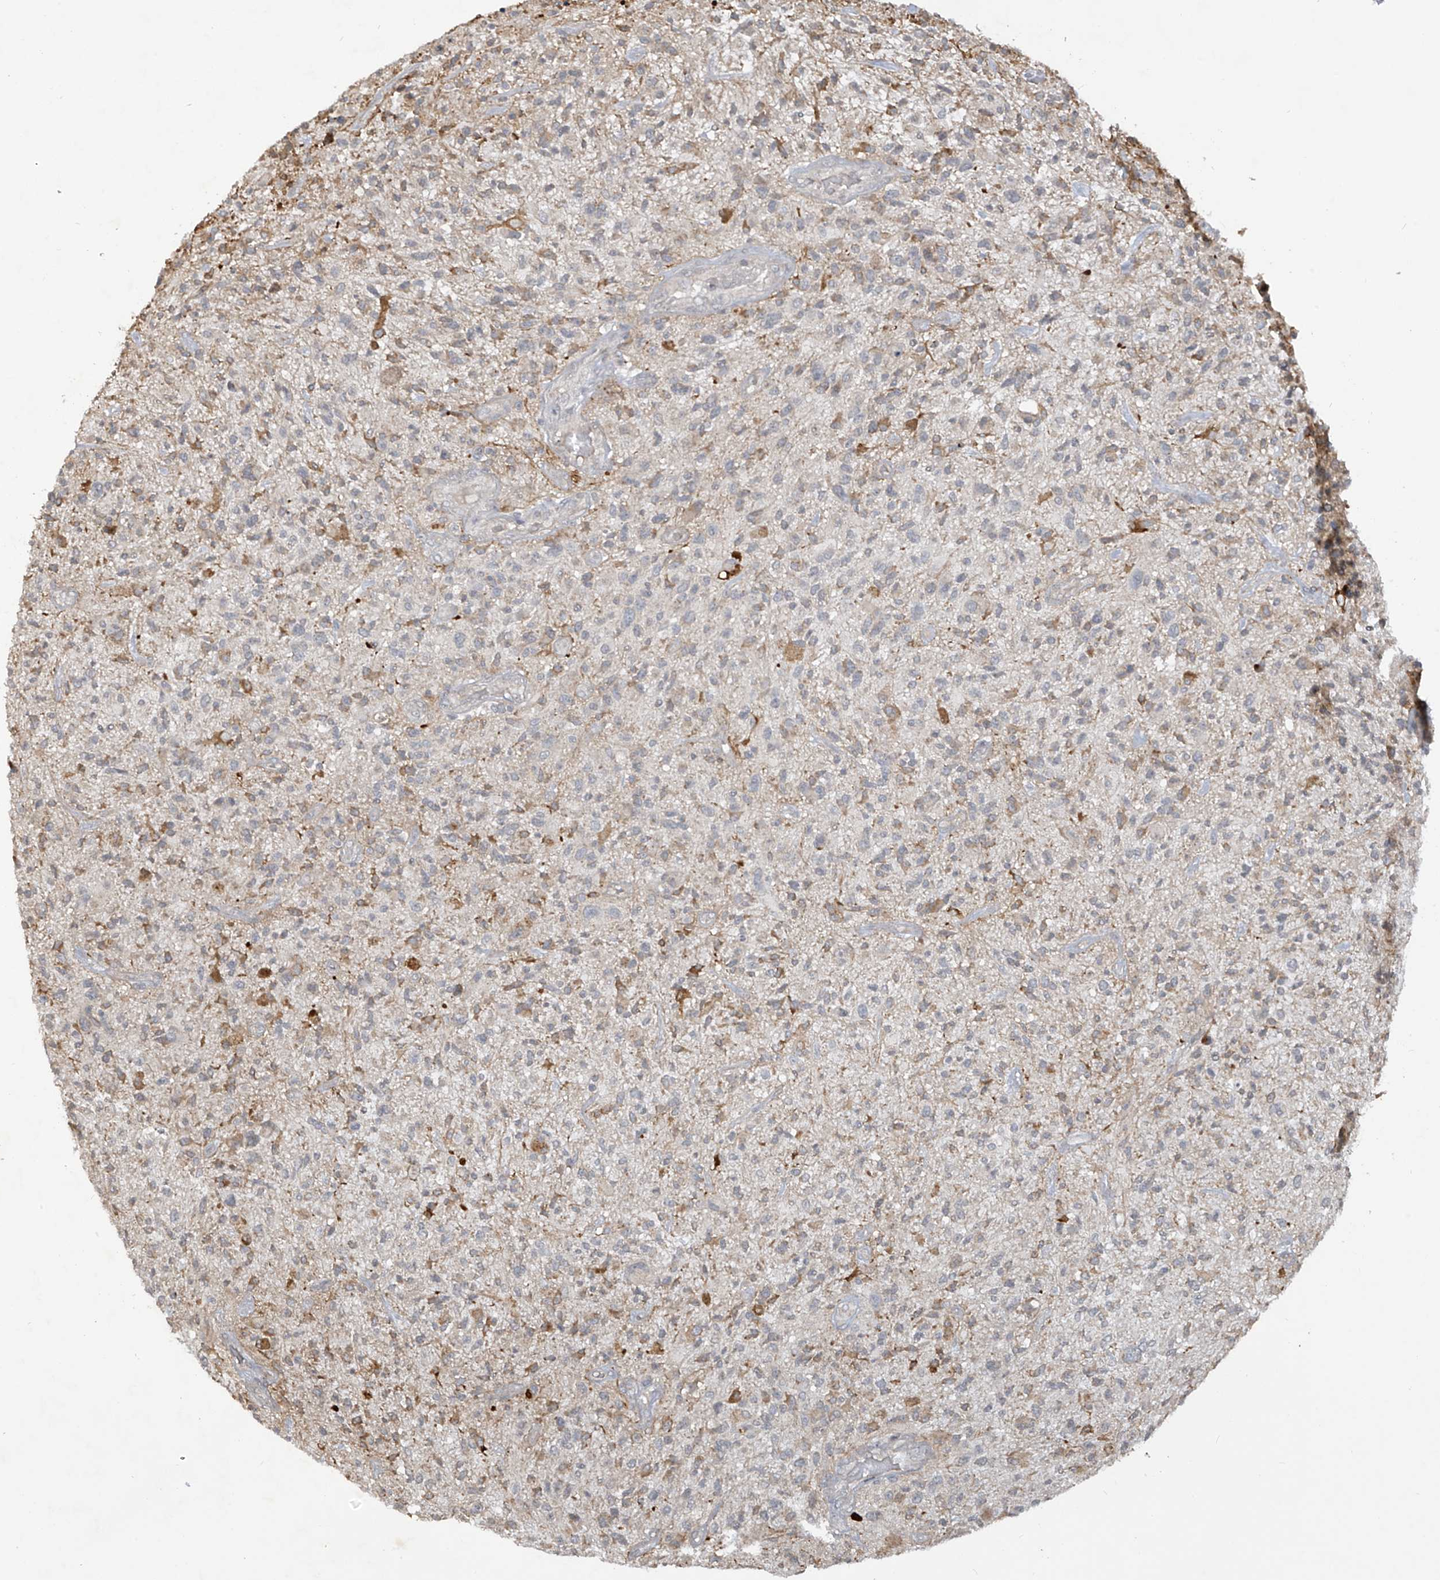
{"staining": {"intensity": "moderate", "quantity": "25%-75%", "location": "cytoplasmic/membranous"}, "tissue": "glioma", "cell_type": "Tumor cells", "image_type": "cancer", "snomed": [{"axis": "morphology", "description": "Glioma, malignant, High grade"}, {"axis": "topography", "description": "Brain"}], "caption": "A high-resolution image shows IHC staining of malignant high-grade glioma, which demonstrates moderate cytoplasmic/membranous staining in approximately 25%-75% of tumor cells.", "gene": "DGKQ", "patient": {"sex": "male", "age": 47}}